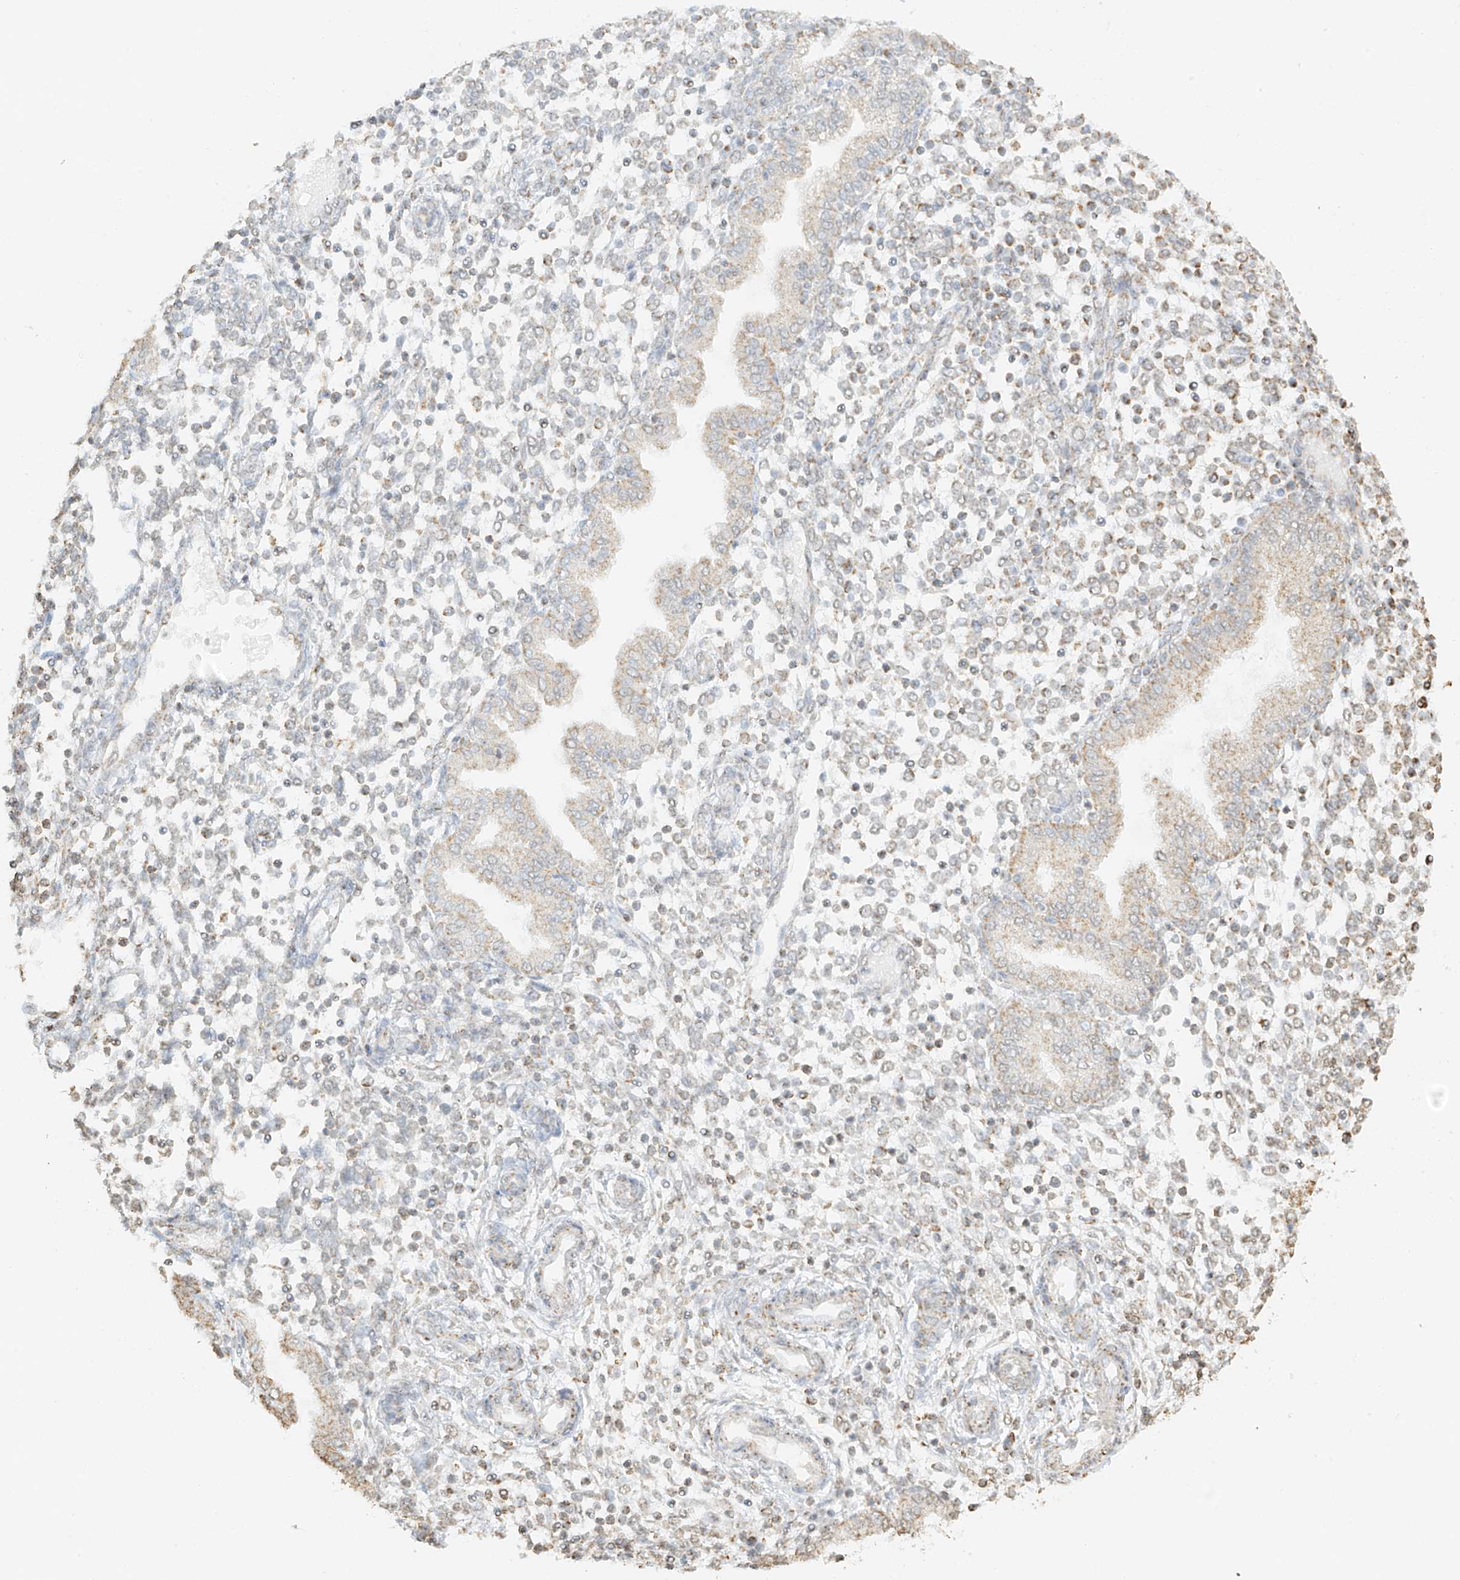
{"staining": {"intensity": "weak", "quantity": "<25%", "location": "cytoplasmic/membranous"}, "tissue": "endometrium", "cell_type": "Cells in endometrial stroma", "image_type": "normal", "snomed": [{"axis": "morphology", "description": "Normal tissue, NOS"}, {"axis": "topography", "description": "Endometrium"}], "caption": "IHC of unremarkable endometrium reveals no positivity in cells in endometrial stroma.", "gene": "MIPEP", "patient": {"sex": "female", "age": 53}}